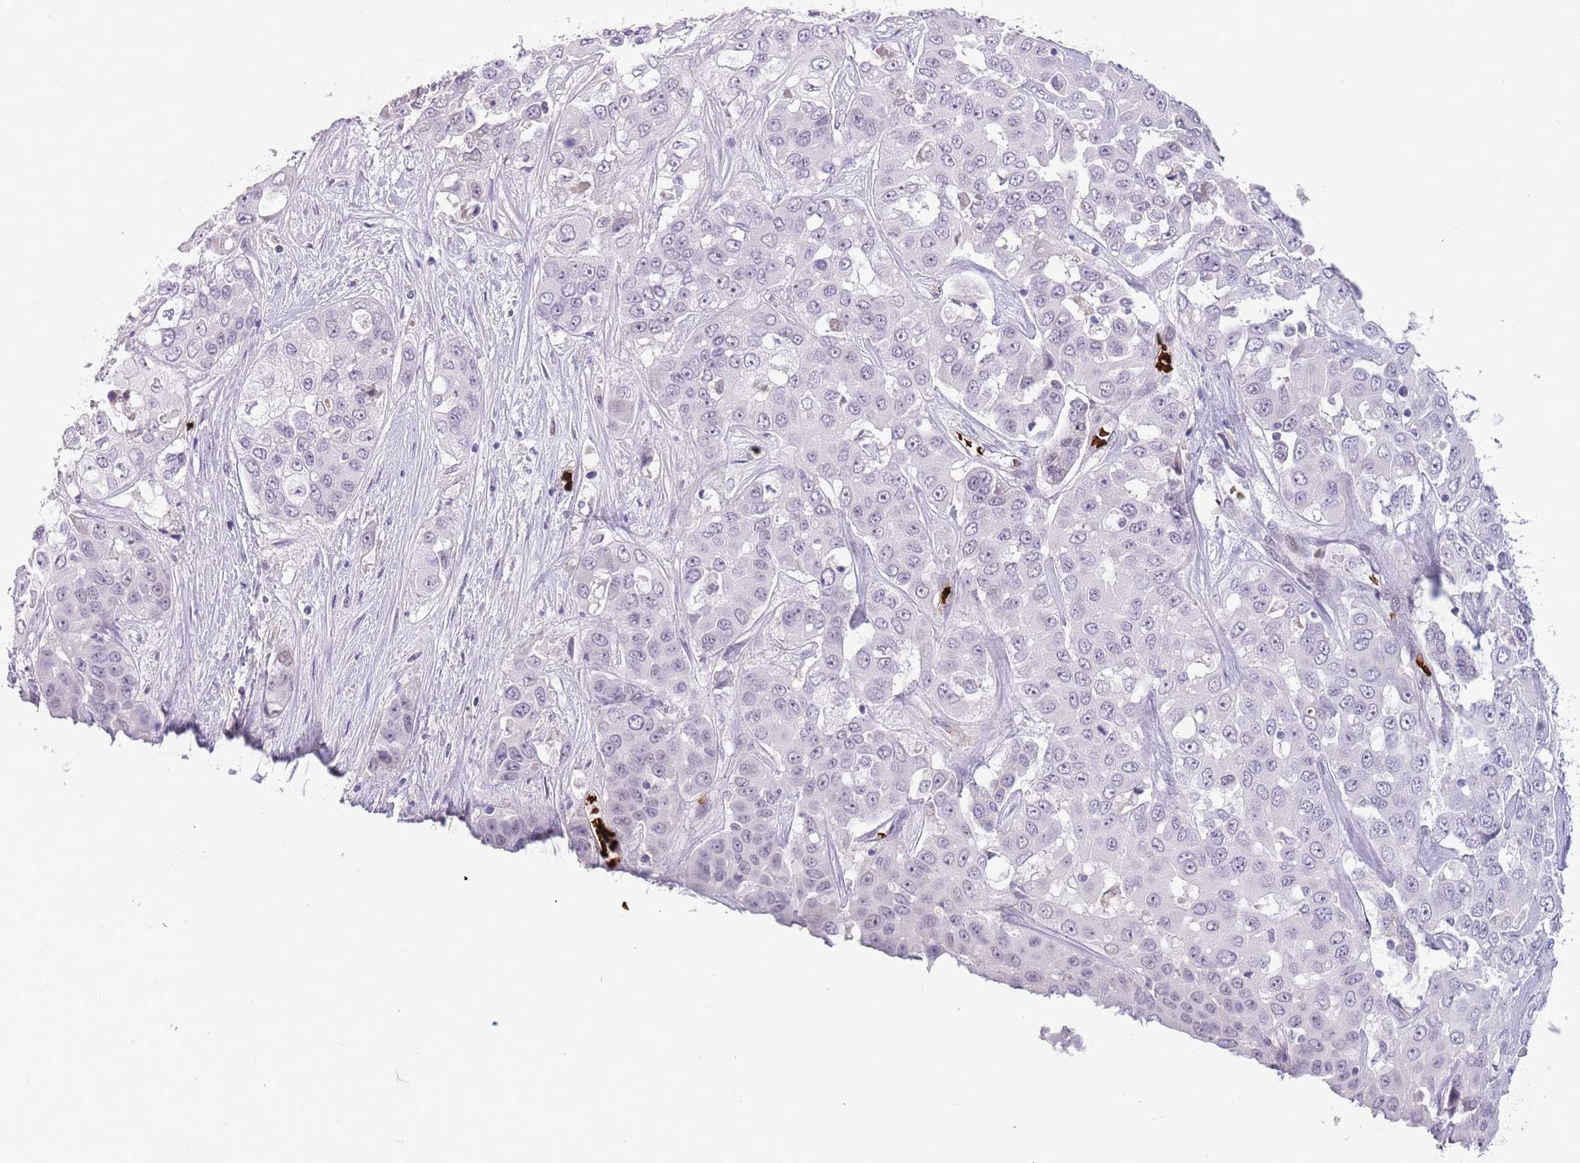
{"staining": {"intensity": "negative", "quantity": "none", "location": "none"}, "tissue": "liver cancer", "cell_type": "Tumor cells", "image_type": "cancer", "snomed": [{"axis": "morphology", "description": "Cholangiocarcinoma"}, {"axis": "topography", "description": "Liver"}], "caption": "High magnification brightfield microscopy of liver cancer (cholangiocarcinoma) stained with DAB (3,3'-diaminobenzidine) (brown) and counterstained with hematoxylin (blue): tumor cells show no significant expression.", "gene": "LYPD6B", "patient": {"sex": "female", "age": 52}}